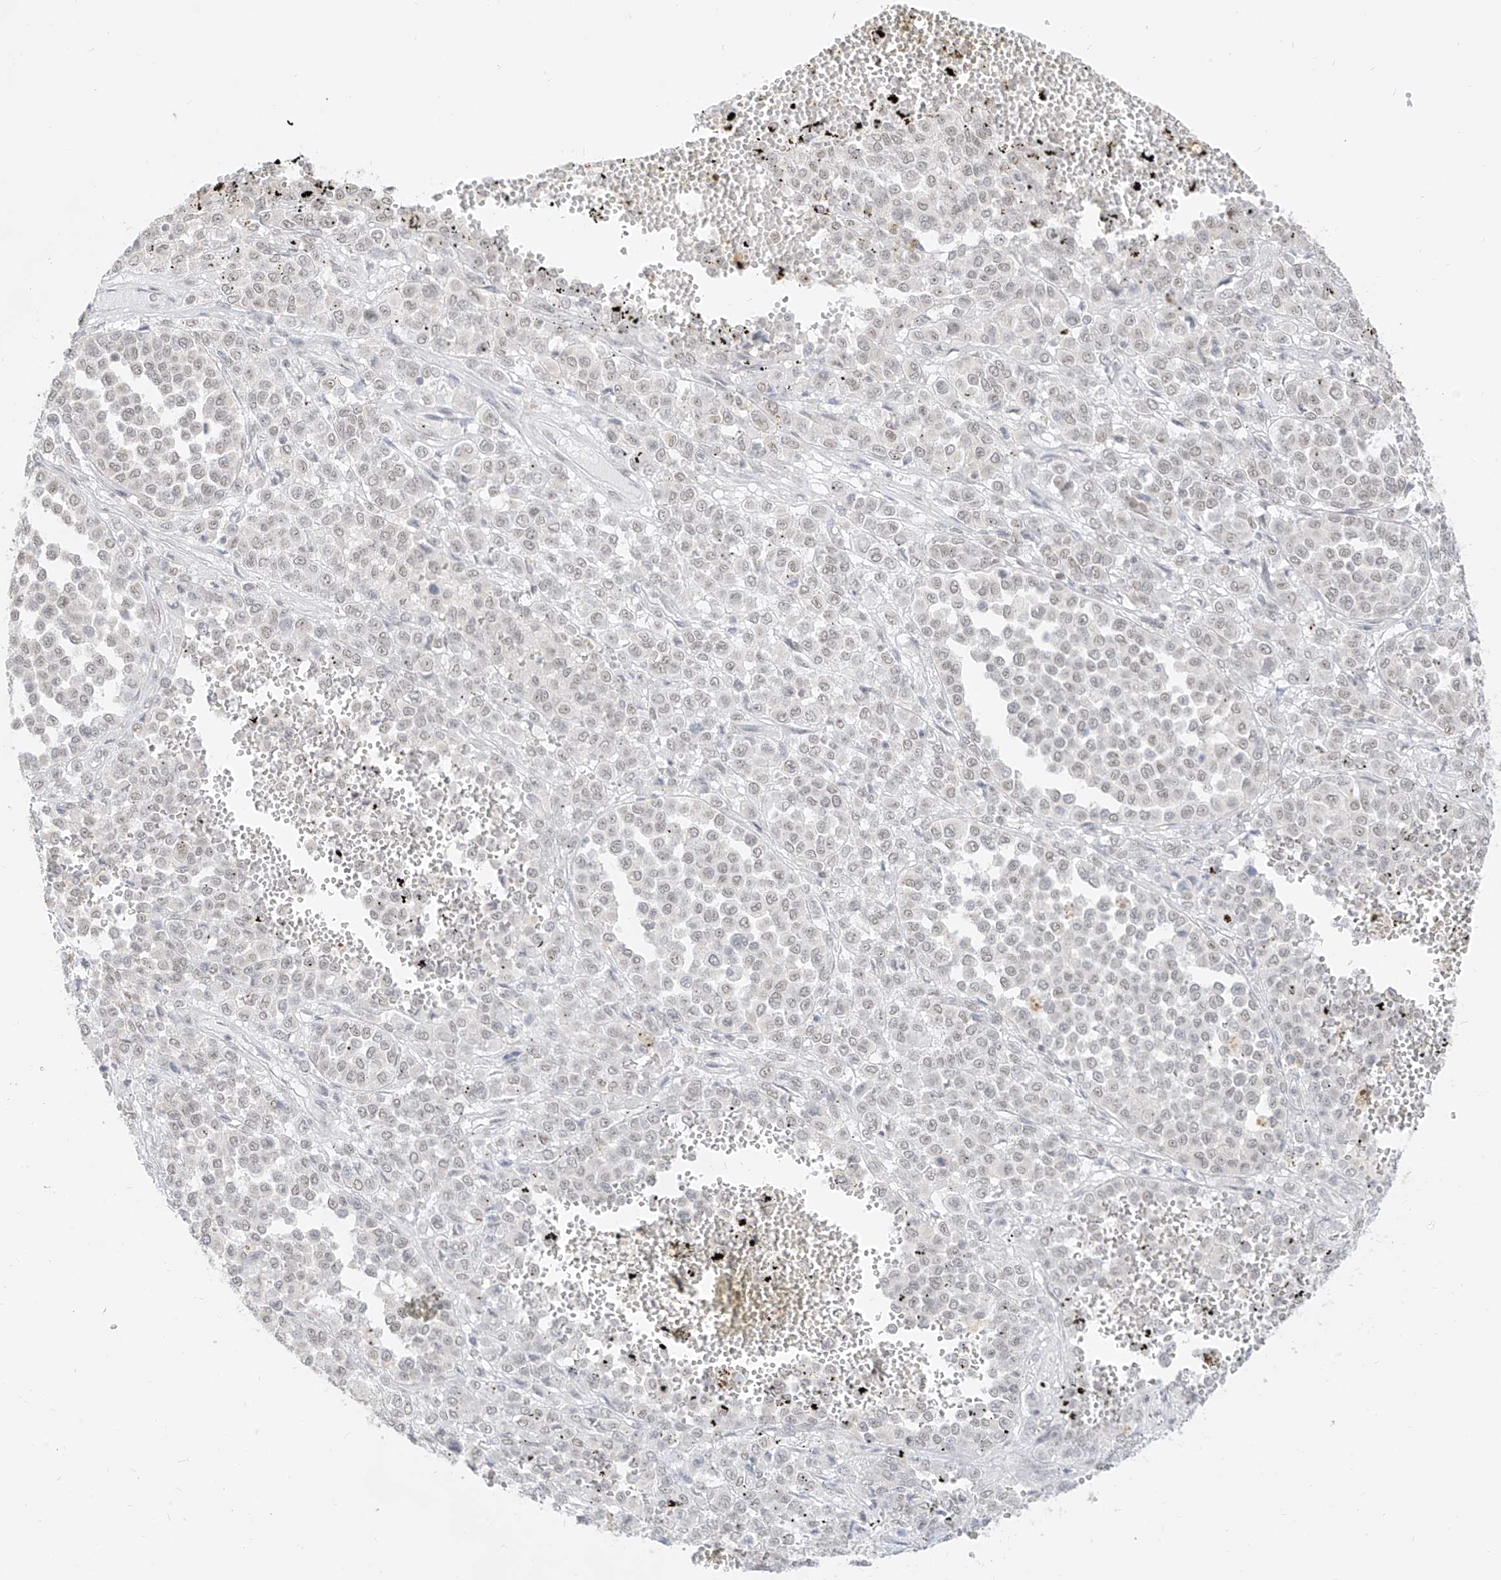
{"staining": {"intensity": "negative", "quantity": "none", "location": "none"}, "tissue": "melanoma", "cell_type": "Tumor cells", "image_type": "cancer", "snomed": [{"axis": "morphology", "description": "Malignant melanoma, Metastatic site"}, {"axis": "topography", "description": "Pancreas"}], "caption": "DAB immunohistochemical staining of human melanoma exhibits no significant staining in tumor cells. (Brightfield microscopy of DAB (3,3'-diaminobenzidine) immunohistochemistry (IHC) at high magnification).", "gene": "SUPT5H", "patient": {"sex": "female", "age": 30}}